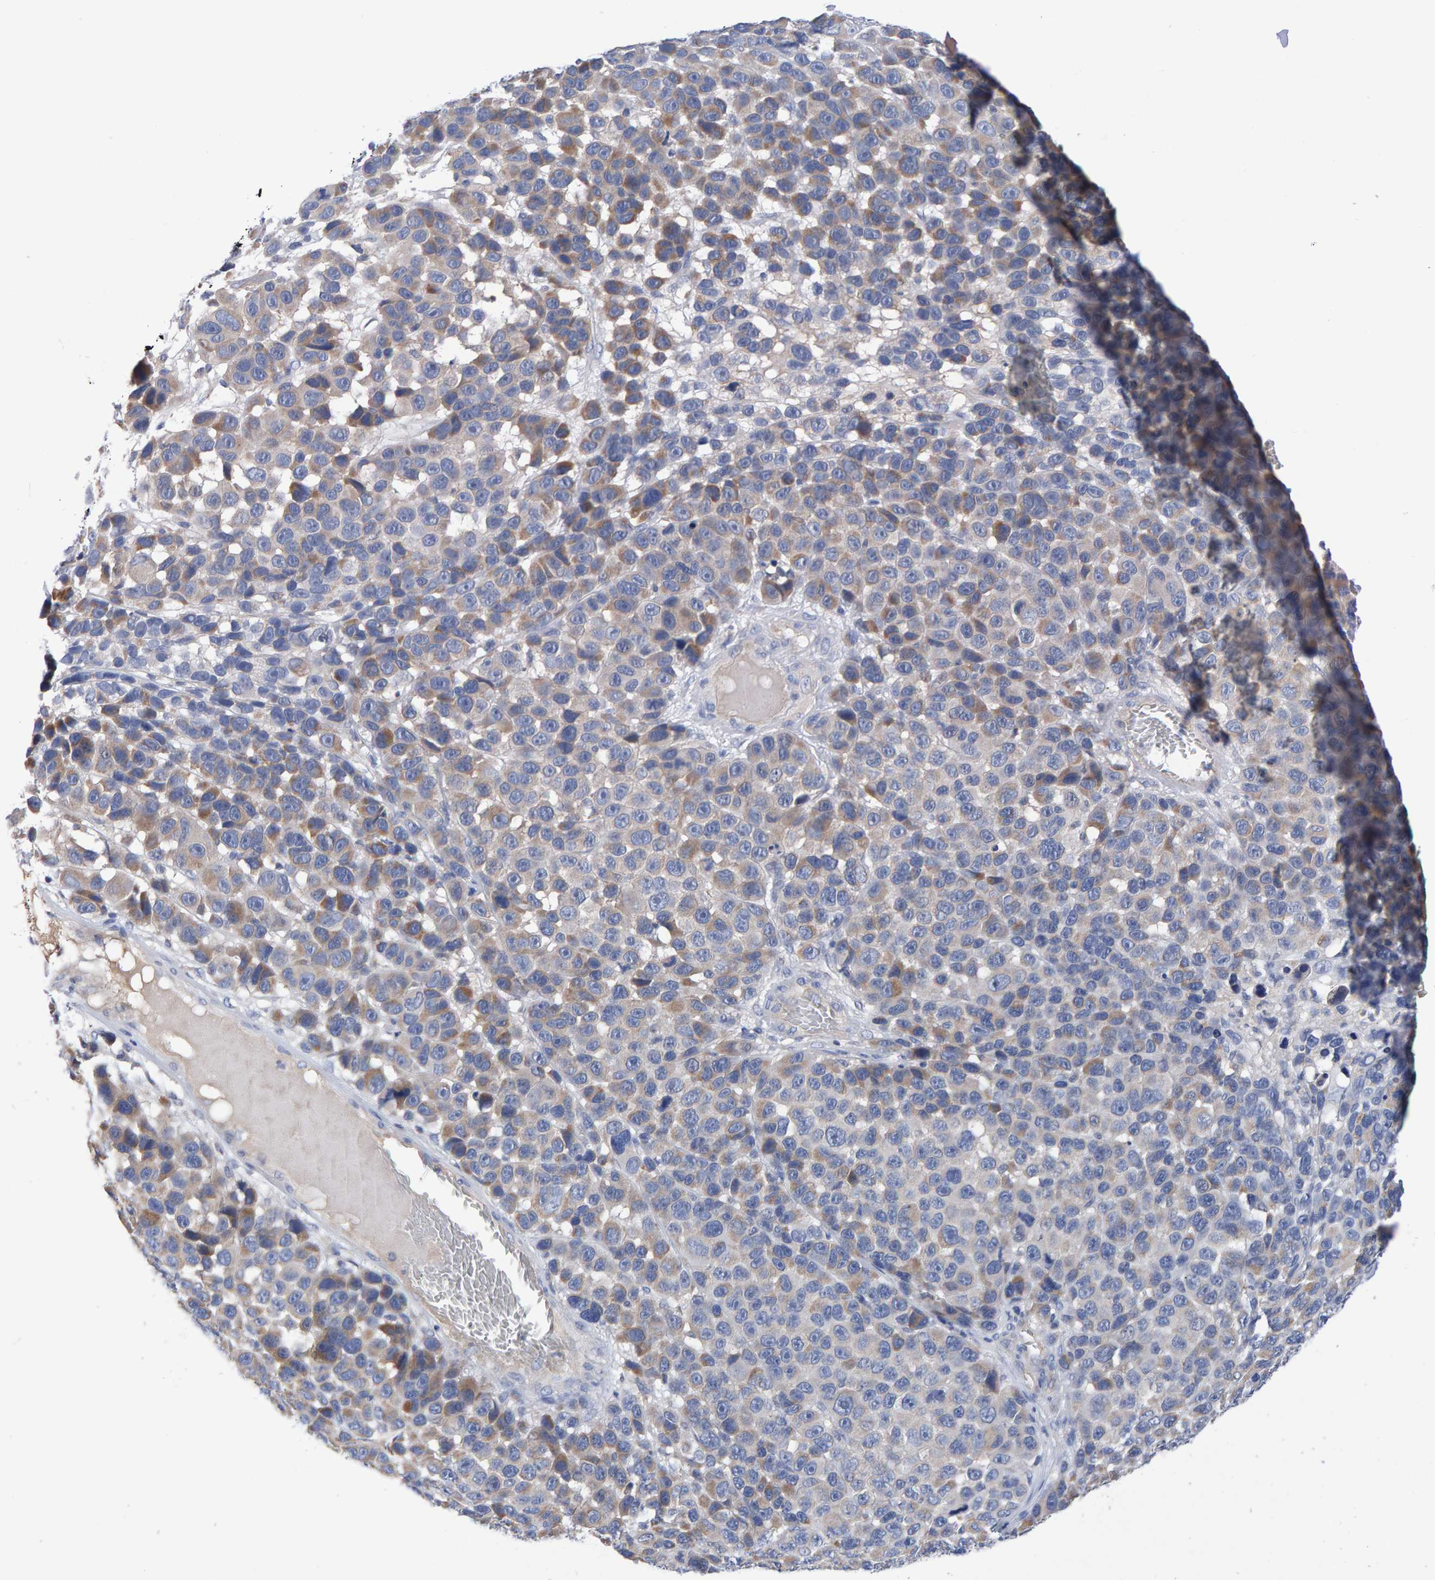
{"staining": {"intensity": "moderate", "quantity": "<25%", "location": "cytoplasmic/membranous"}, "tissue": "melanoma", "cell_type": "Tumor cells", "image_type": "cancer", "snomed": [{"axis": "morphology", "description": "Malignant melanoma, NOS"}, {"axis": "topography", "description": "Skin"}], "caption": "Malignant melanoma stained with IHC shows moderate cytoplasmic/membranous positivity in approximately <25% of tumor cells. (IHC, brightfield microscopy, high magnification).", "gene": "EFR3A", "patient": {"sex": "male", "age": 53}}